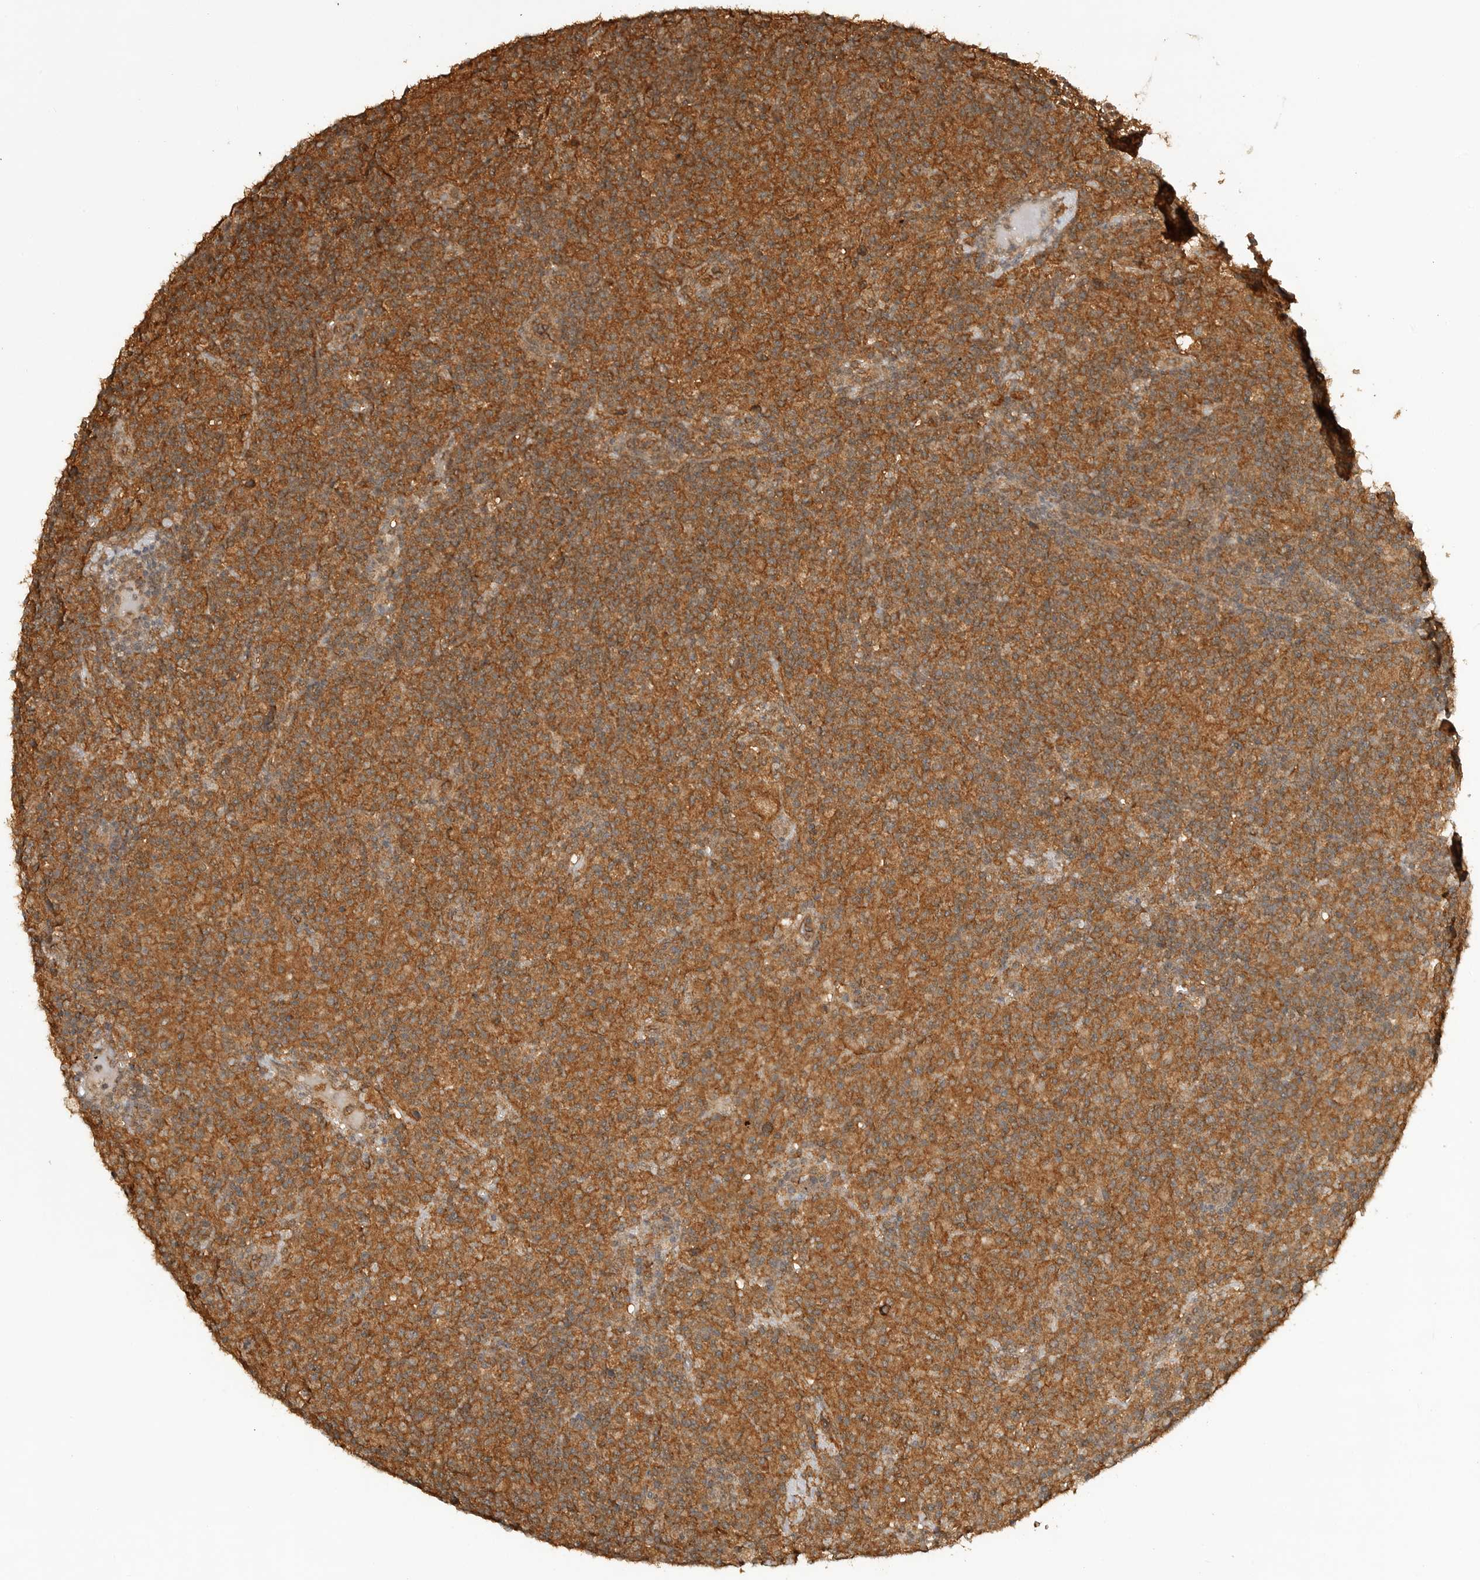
{"staining": {"intensity": "weak", "quantity": ">75%", "location": "cytoplasmic/membranous"}, "tissue": "lymphoma", "cell_type": "Tumor cells", "image_type": "cancer", "snomed": [{"axis": "morphology", "description": "Hodgkin's disease, NOS"}, {"axis": "topography", "description": "Lymph node"}], "caption": "IHC (DAB (3,3'-diaminobenzidine)) staining of human lymphoma demonstrates weak cytoplasmic/membranous protein staining in about >75% of tumor cells.", "gene": "ICOSLG", "patient": {"sex": "male", "age": 70}}